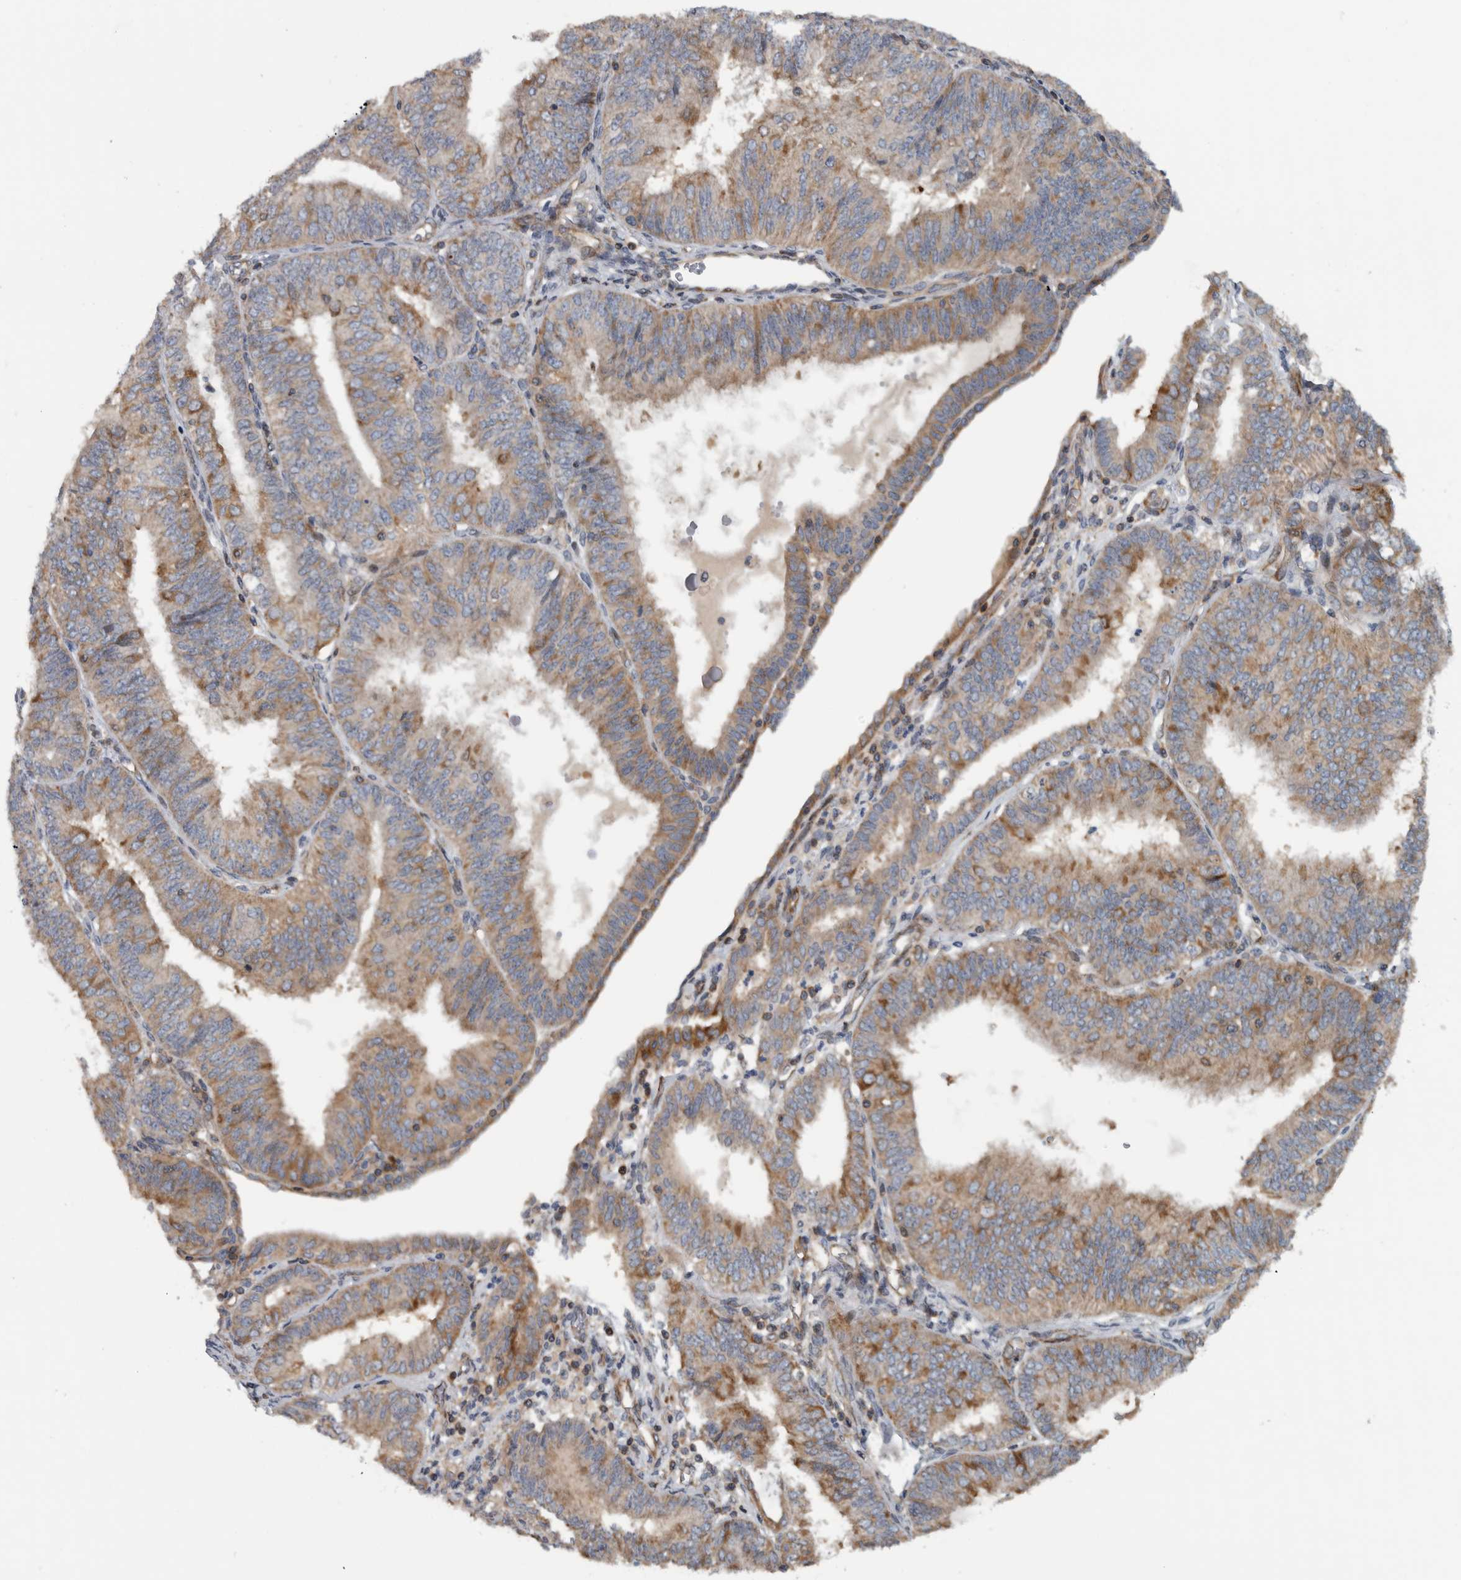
{"staining": {"intensity": "moderate", "quantity": ">75%", "location": "cytoplasmic/membranous"}, "tissue": "endometrial cancer", "cell_type": "Tumor cells", "image_type": "cancer", "snomed": [{"axis": "morphology", "description": "Adenocarcinoma, NOS"}, {"axis": "topography", "description": "Endometrium"}], "caption": "Immunohistochemistry image of neoplastic tissue: endometrial cancer (adenocarcinoma) stained using immunohistochemistry (IHC) demonstrates medium levels of moderate protein expression localized specifically in the cytoplasmic/membranous of tumor cells, appearing as a cytoplasmic/membranous brown color.", "gene": "BAIAP2L1", "patient": {"sex": "female", "age": 58}}